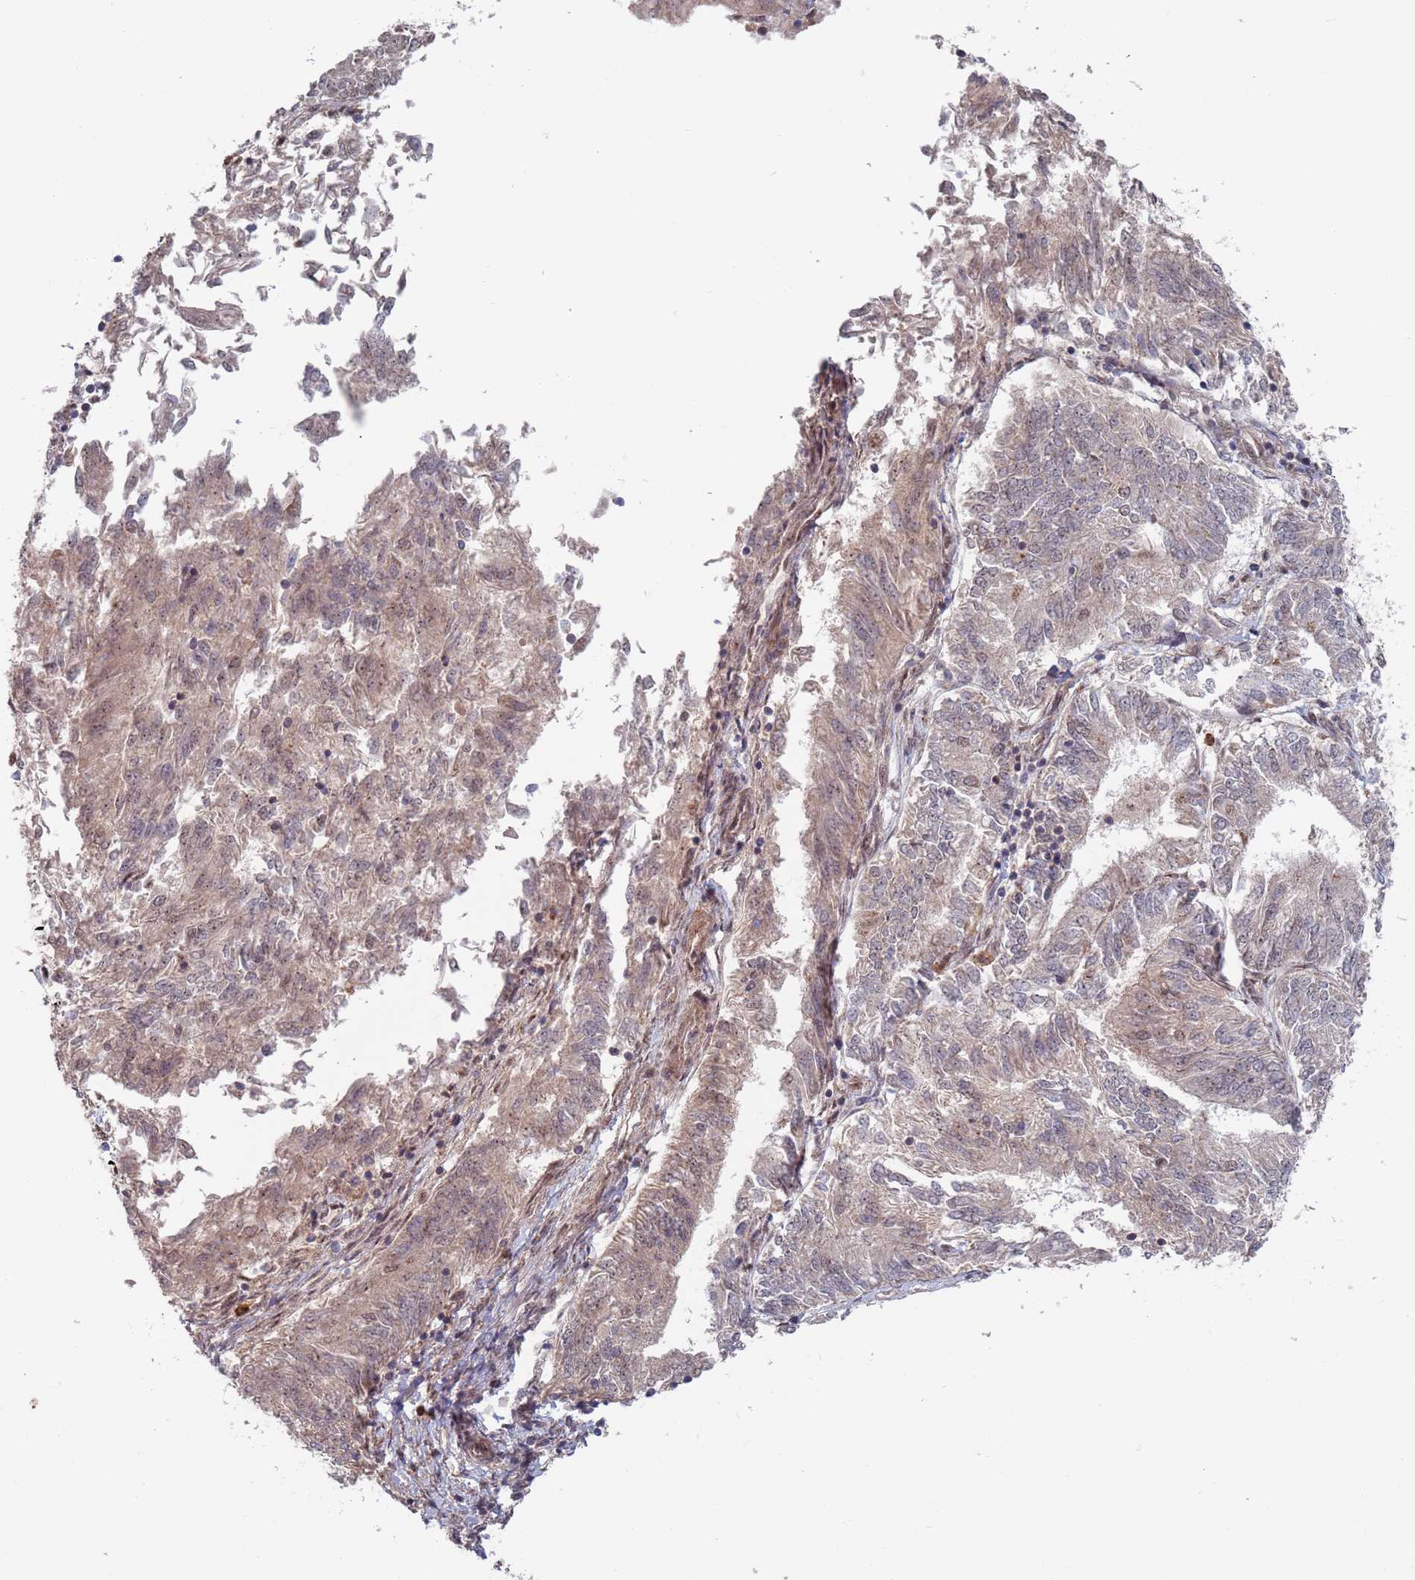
{"staining": {"intensity": "weak", "quantity": "<25%", "location": "cytoplasmic/membranous,nuclear"}, "tissue": "endometrial cancer", "cell_type": "Tumor cells", "image_type": "cancer", "snomed": [{"axis": "morphology", "description": "Adenocarcinoma, NOS"}, {"axis": "topography", "description": "Endometrium"}], "caption": "The micrograph displays no significant staining in tumor cells of adenocarcinoma (endometrial).", "gene": "RPP25", "patient": {"sex": "female", "age": 58}}